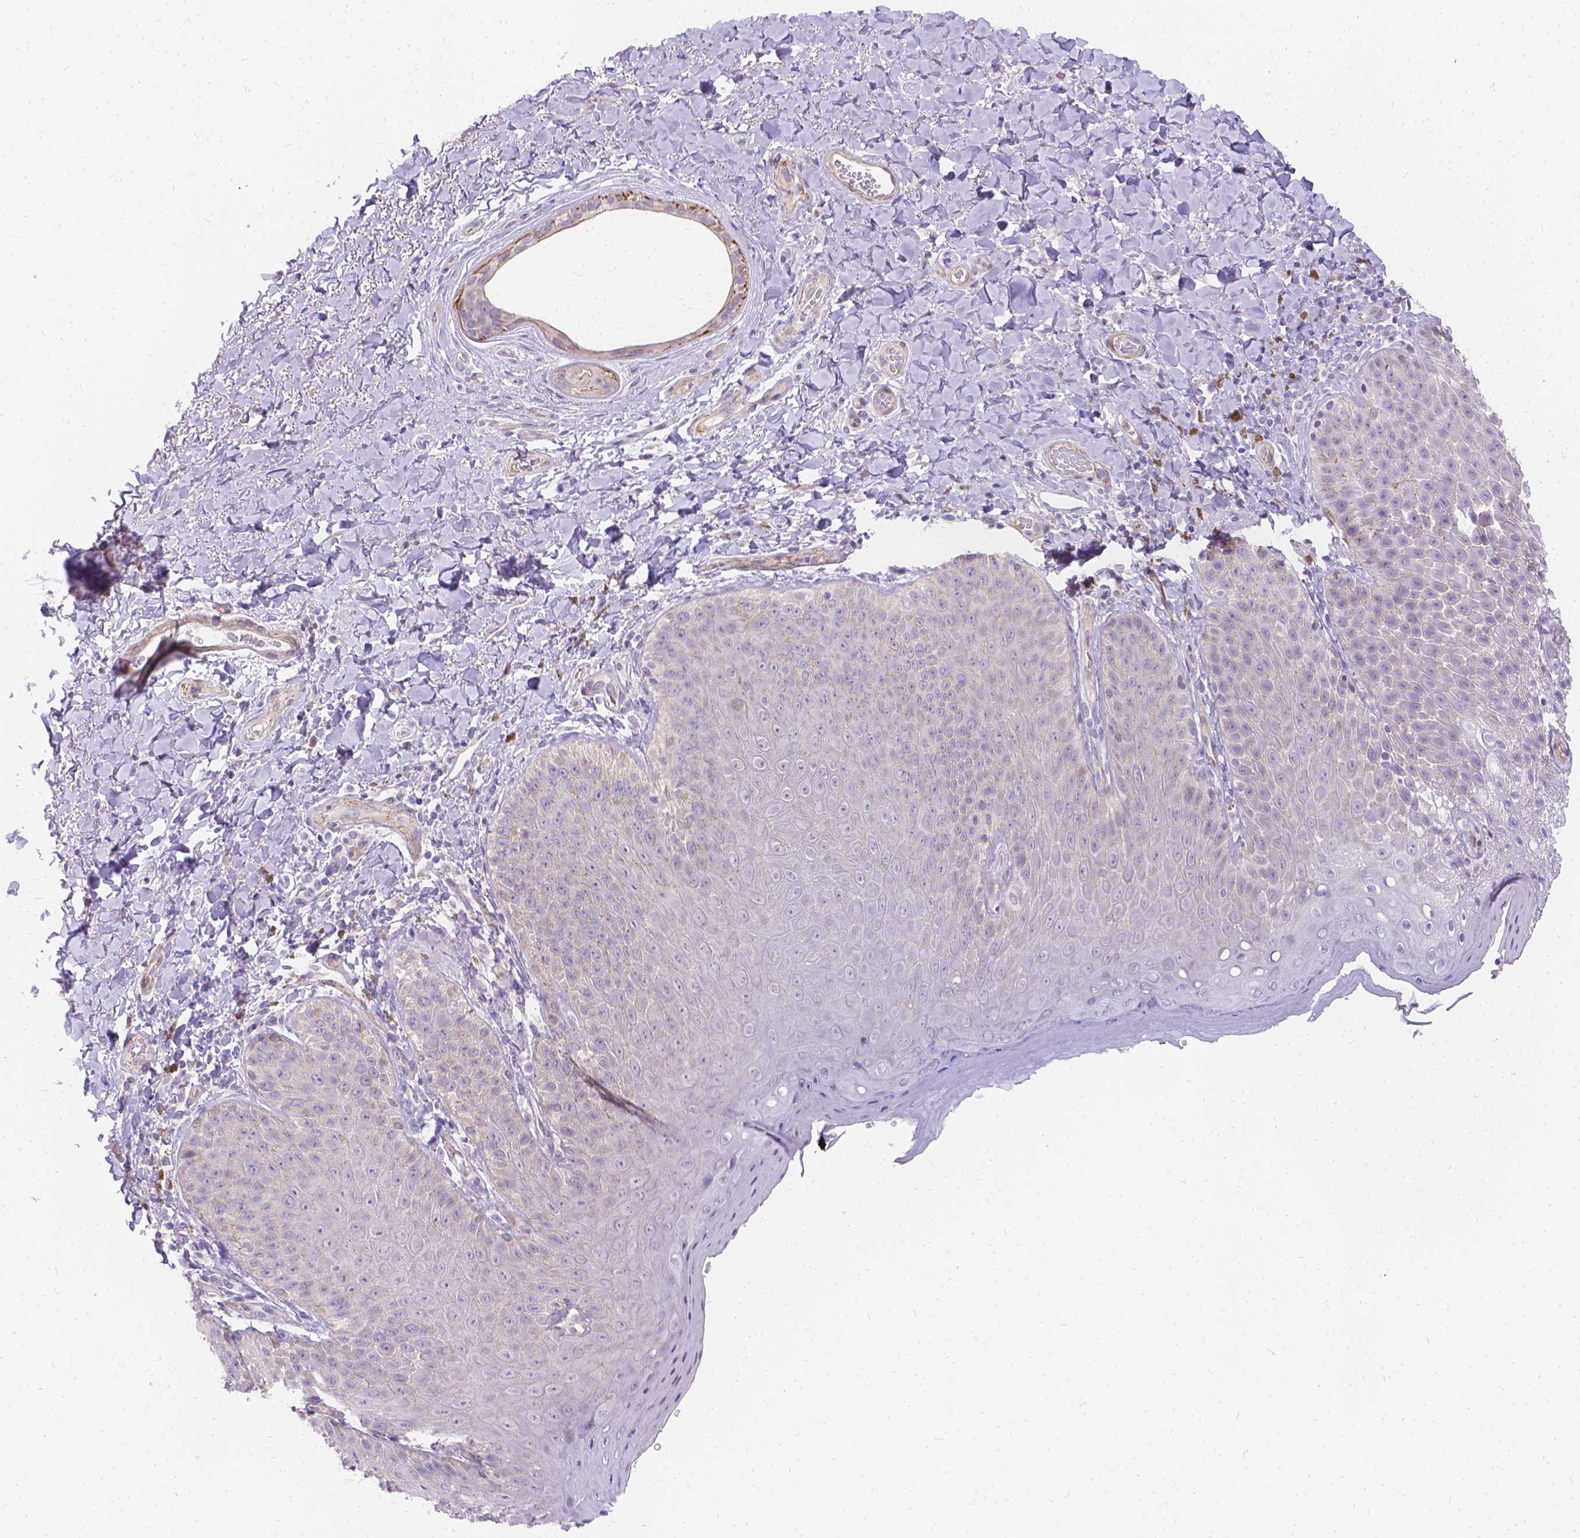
{"staining": {"intensity": "negative", "quantity": "none", "location": "none"}, "tissue": "skin", "cell_type": "Epidermal cells", "image_type": "normal", "snomed": [{"axis": "morphology", "description": "Normal tissue, NOS"}, {"axis": "topography", "description": "Anal"}], "caption": "Immunohistochemistry (IHC) micrograph of normal skin stained for a protein (brown), which shows no positivity in epidermal cells.", "gene": "PALS1", "patient": {"sex": "male", "age": 53}}